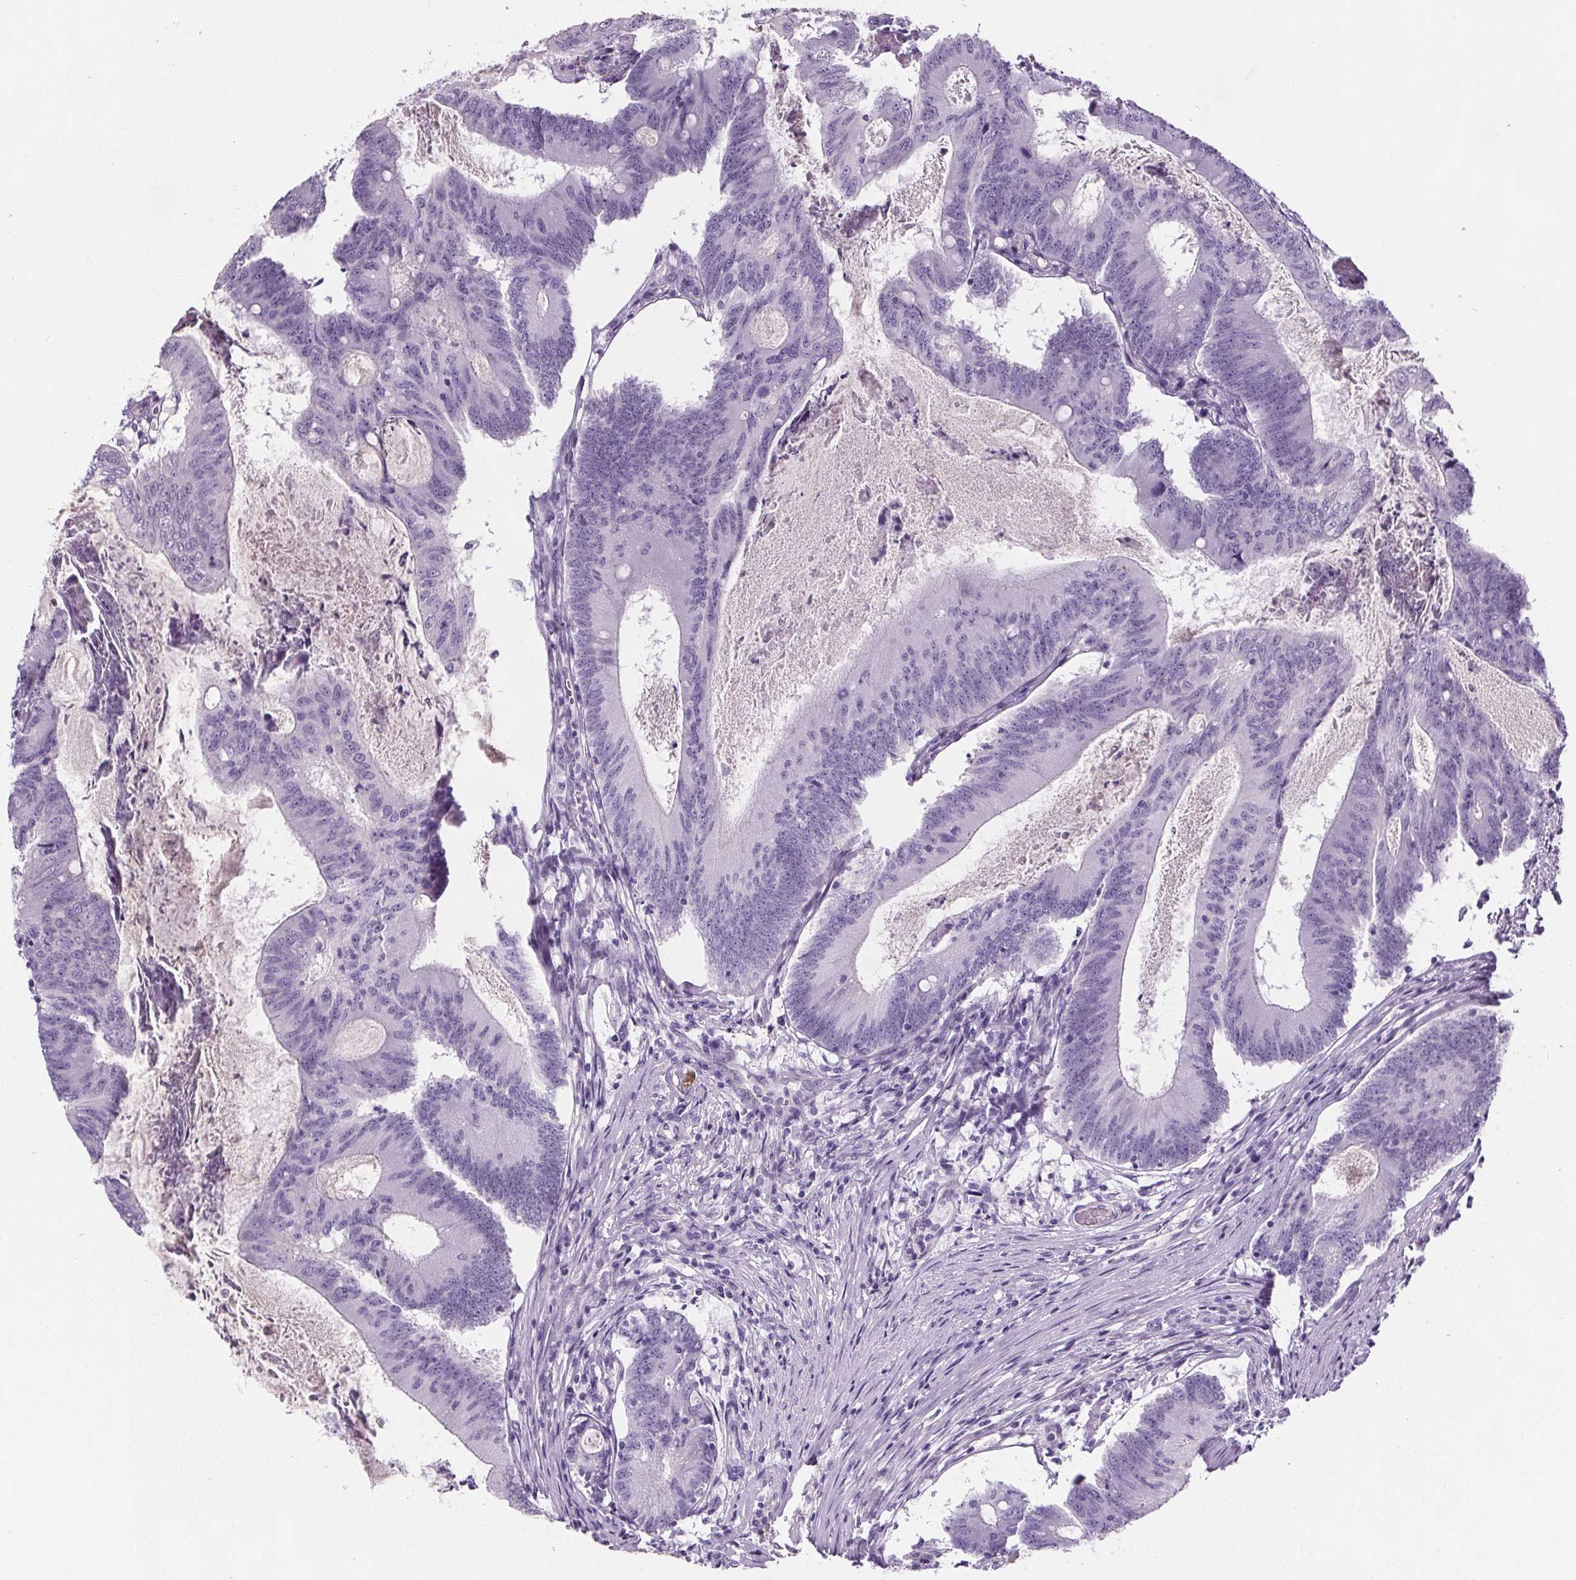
{"staining": {"intensity": "negative", "quantity": "none", "location": "none"}, "tissue": "colorectal cancer", "cell_type": "Tumor cells", "image_type": "cancer", "snomed": [{"axis": "morphology", "description": "Adenocarcinoma, NOS"}, {"axis": "topography", "description": "Colon"}], "caption": "This histopathology image is of adenocarcinoma (colorectal) stained with IHC to label a protein in brown with the nuclei are counter-stained blue. There is no expression in tumor cells.", "gene": "CD5L", "patient": {"sex": "female", "age": 70}}